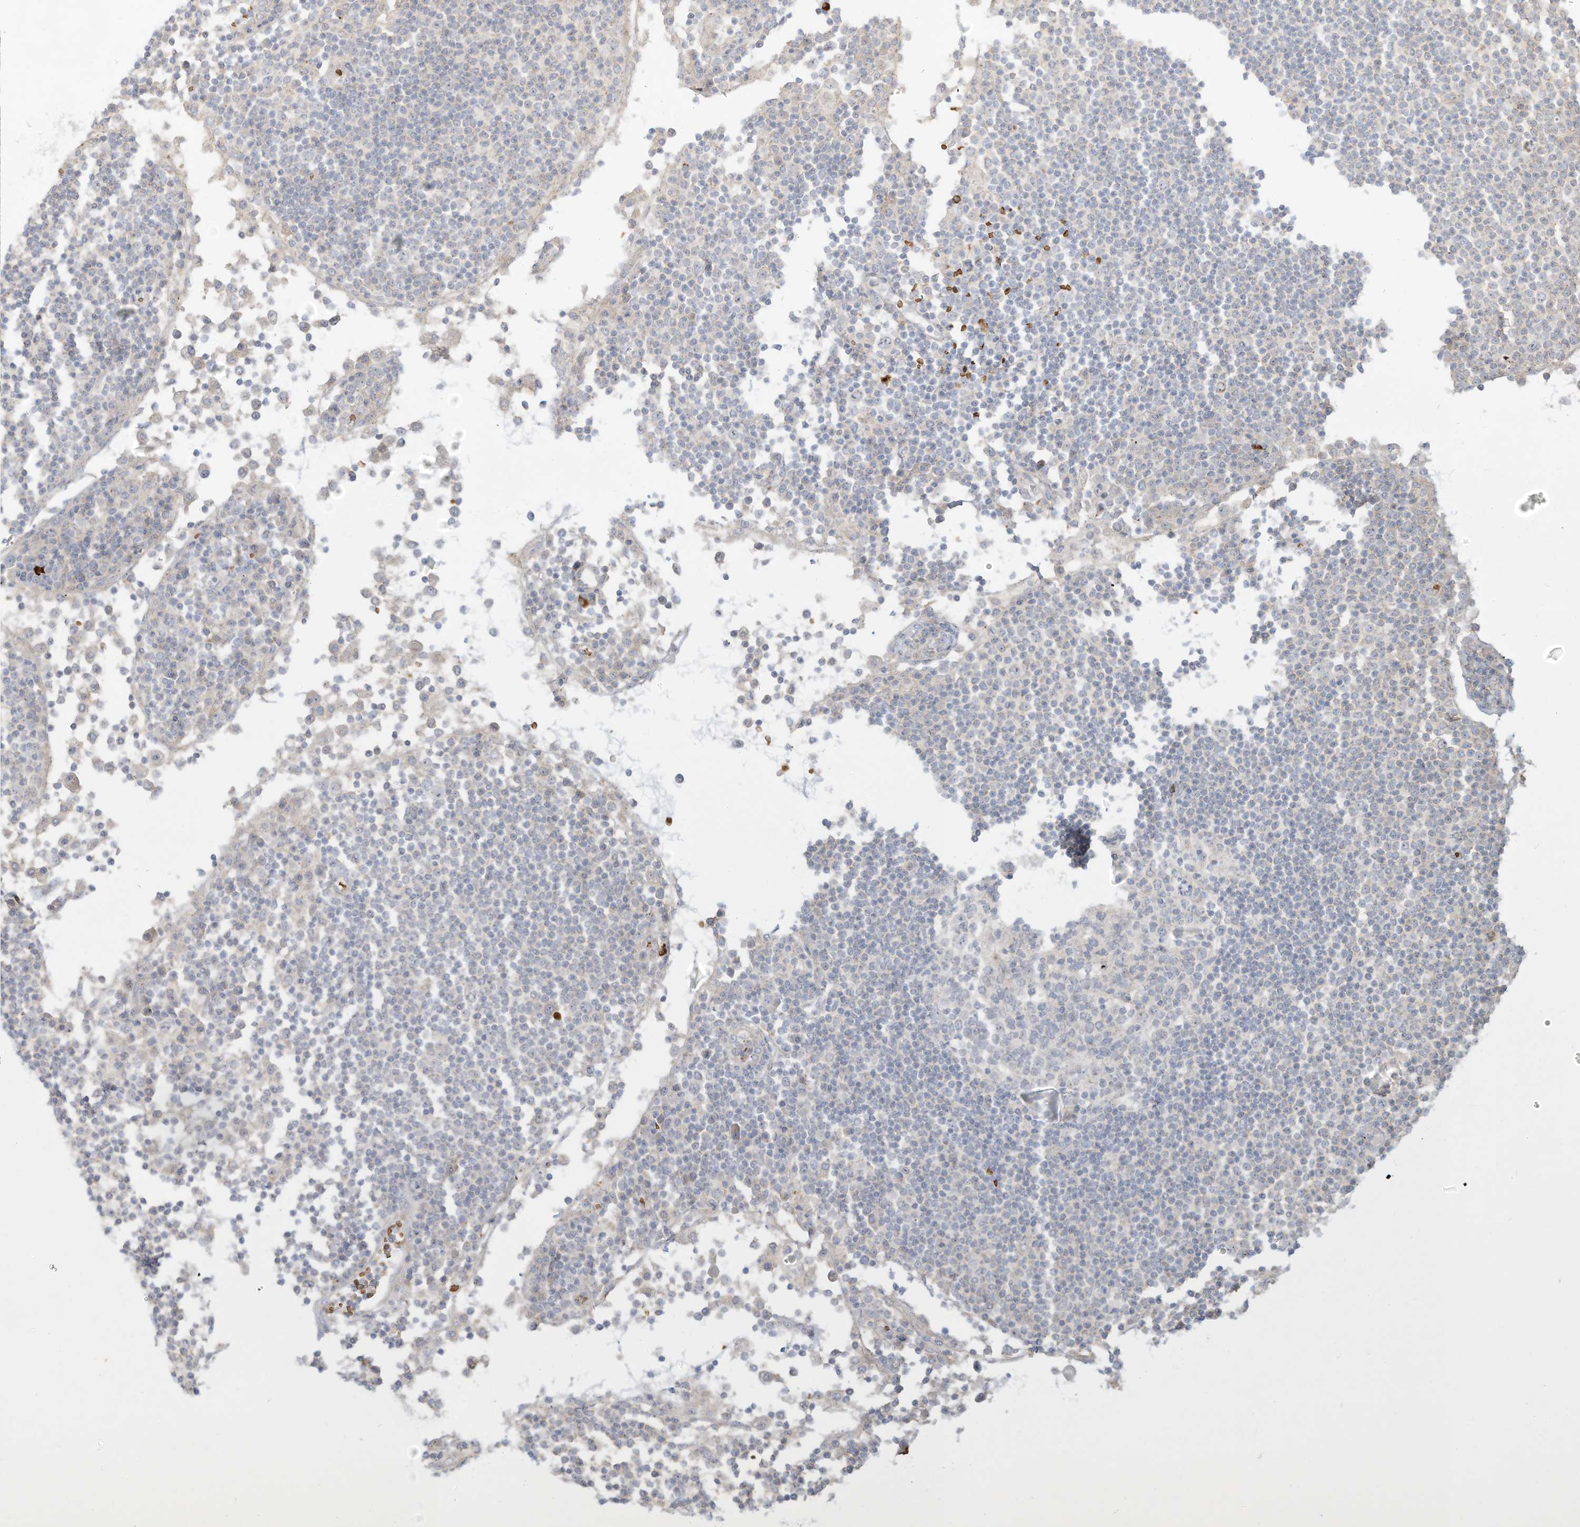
{"staining": {"intensity": "negative", "quantity": "none", "location": "none"}, "tissue": "lymph node", "cell_type": "Germinal center cells", "image_type": "normal", "snomed": [{"axis": "morphology", "description": "Normal tissue, NOS"}, {"axis": "topography", "description": "Lymph node"}], "caption": "The photomicrograph reveals no staining of germinal center cells in benign lymph node.", "gene": "OFD1", "patient": {"sex": "female", "age": 53}}